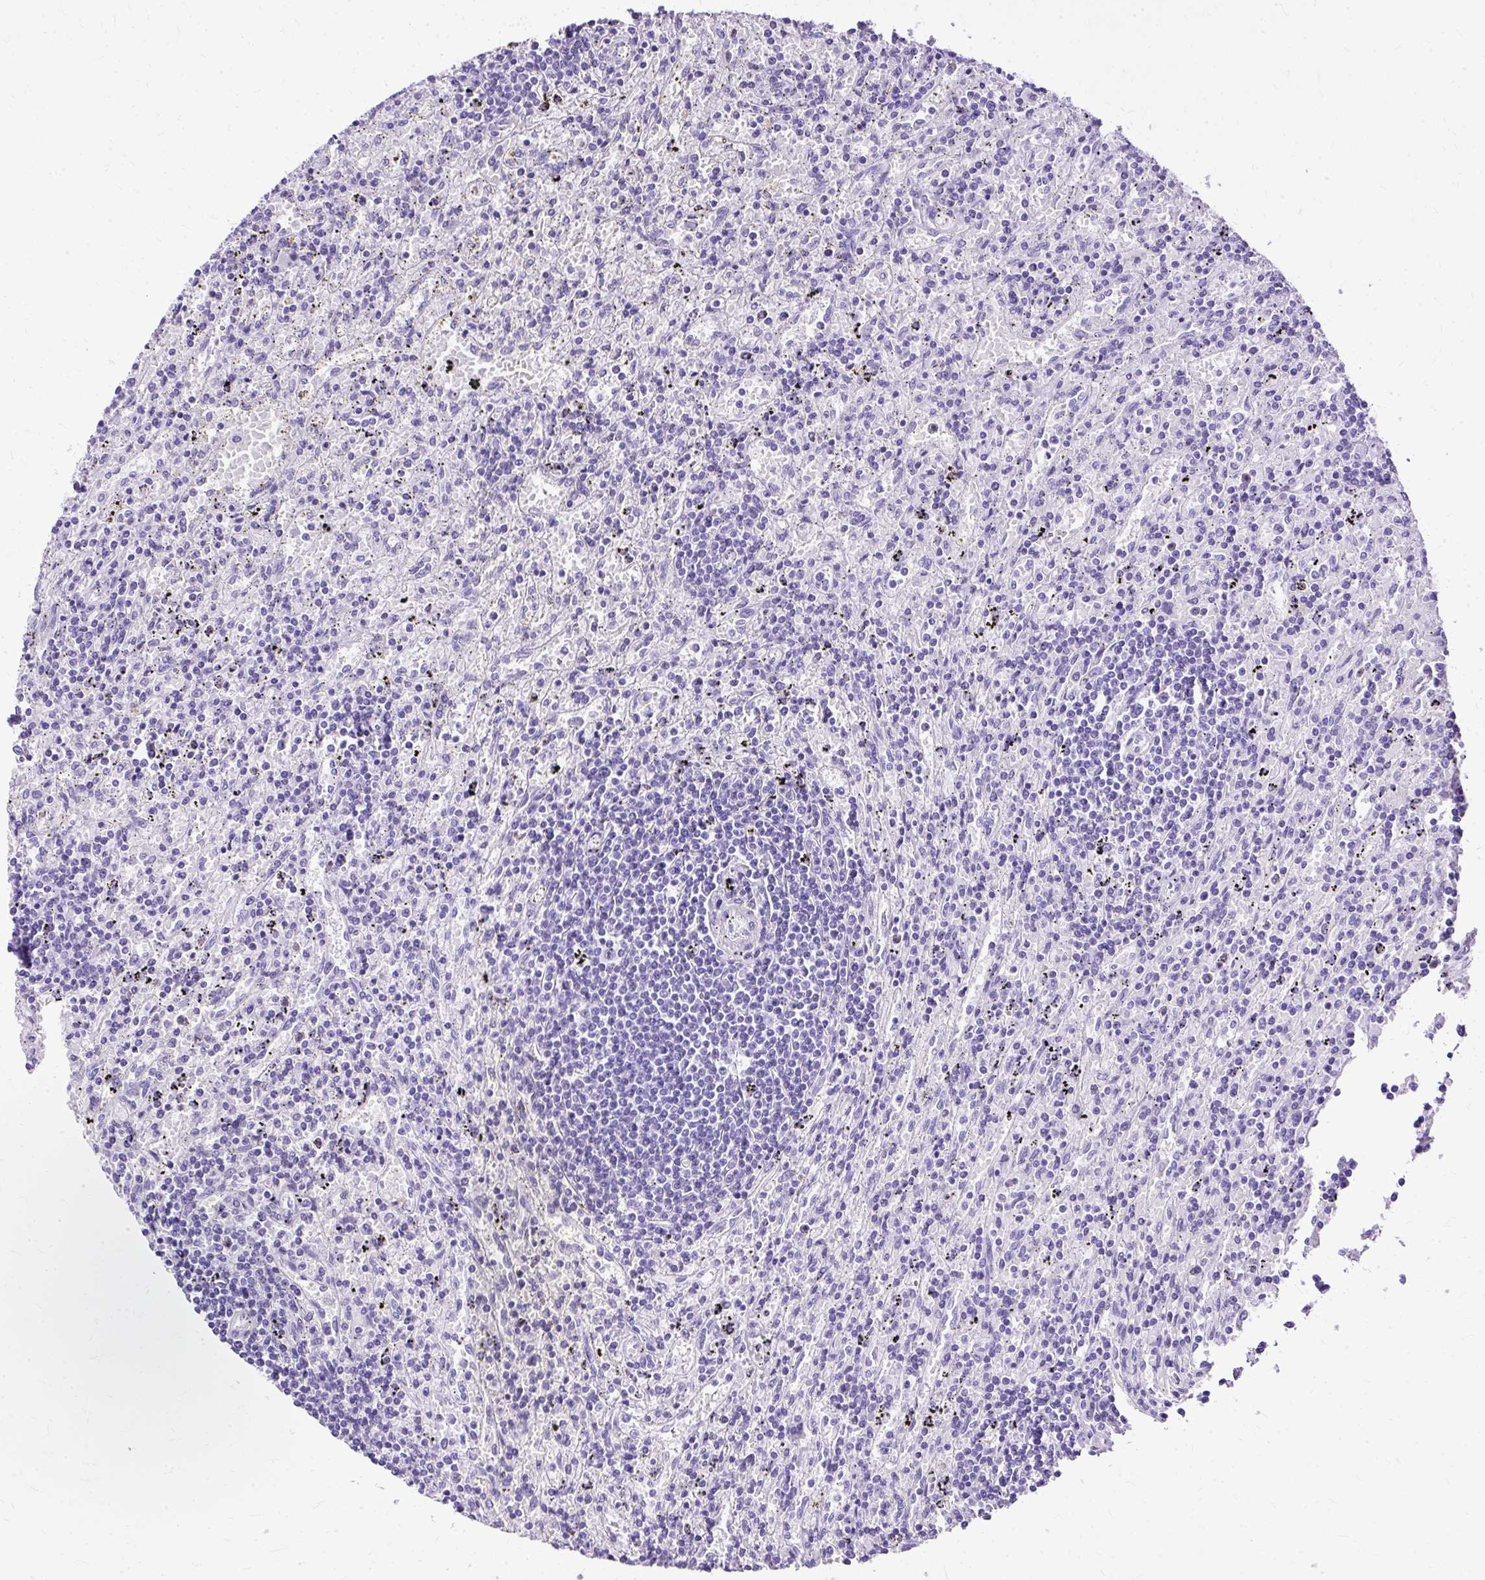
{"staining": {"intensity": "negative", "quantity": "none", "location": "none"}, "tissue": "lymphoma", "cell_type": "Tumor cells", "image_type": "cancer", "snomed": [{"axis": "morphology", "description": "Malignant lymphoma, non-Hodgkin's type, Low grade"}, {"axis": "topography", "description": "Spleen"}], "caption": "Tumor cells show no significant positivity in lymphoma.", "gene": "SLC8A2", "patient": {"sex": "male", "age": 76}}